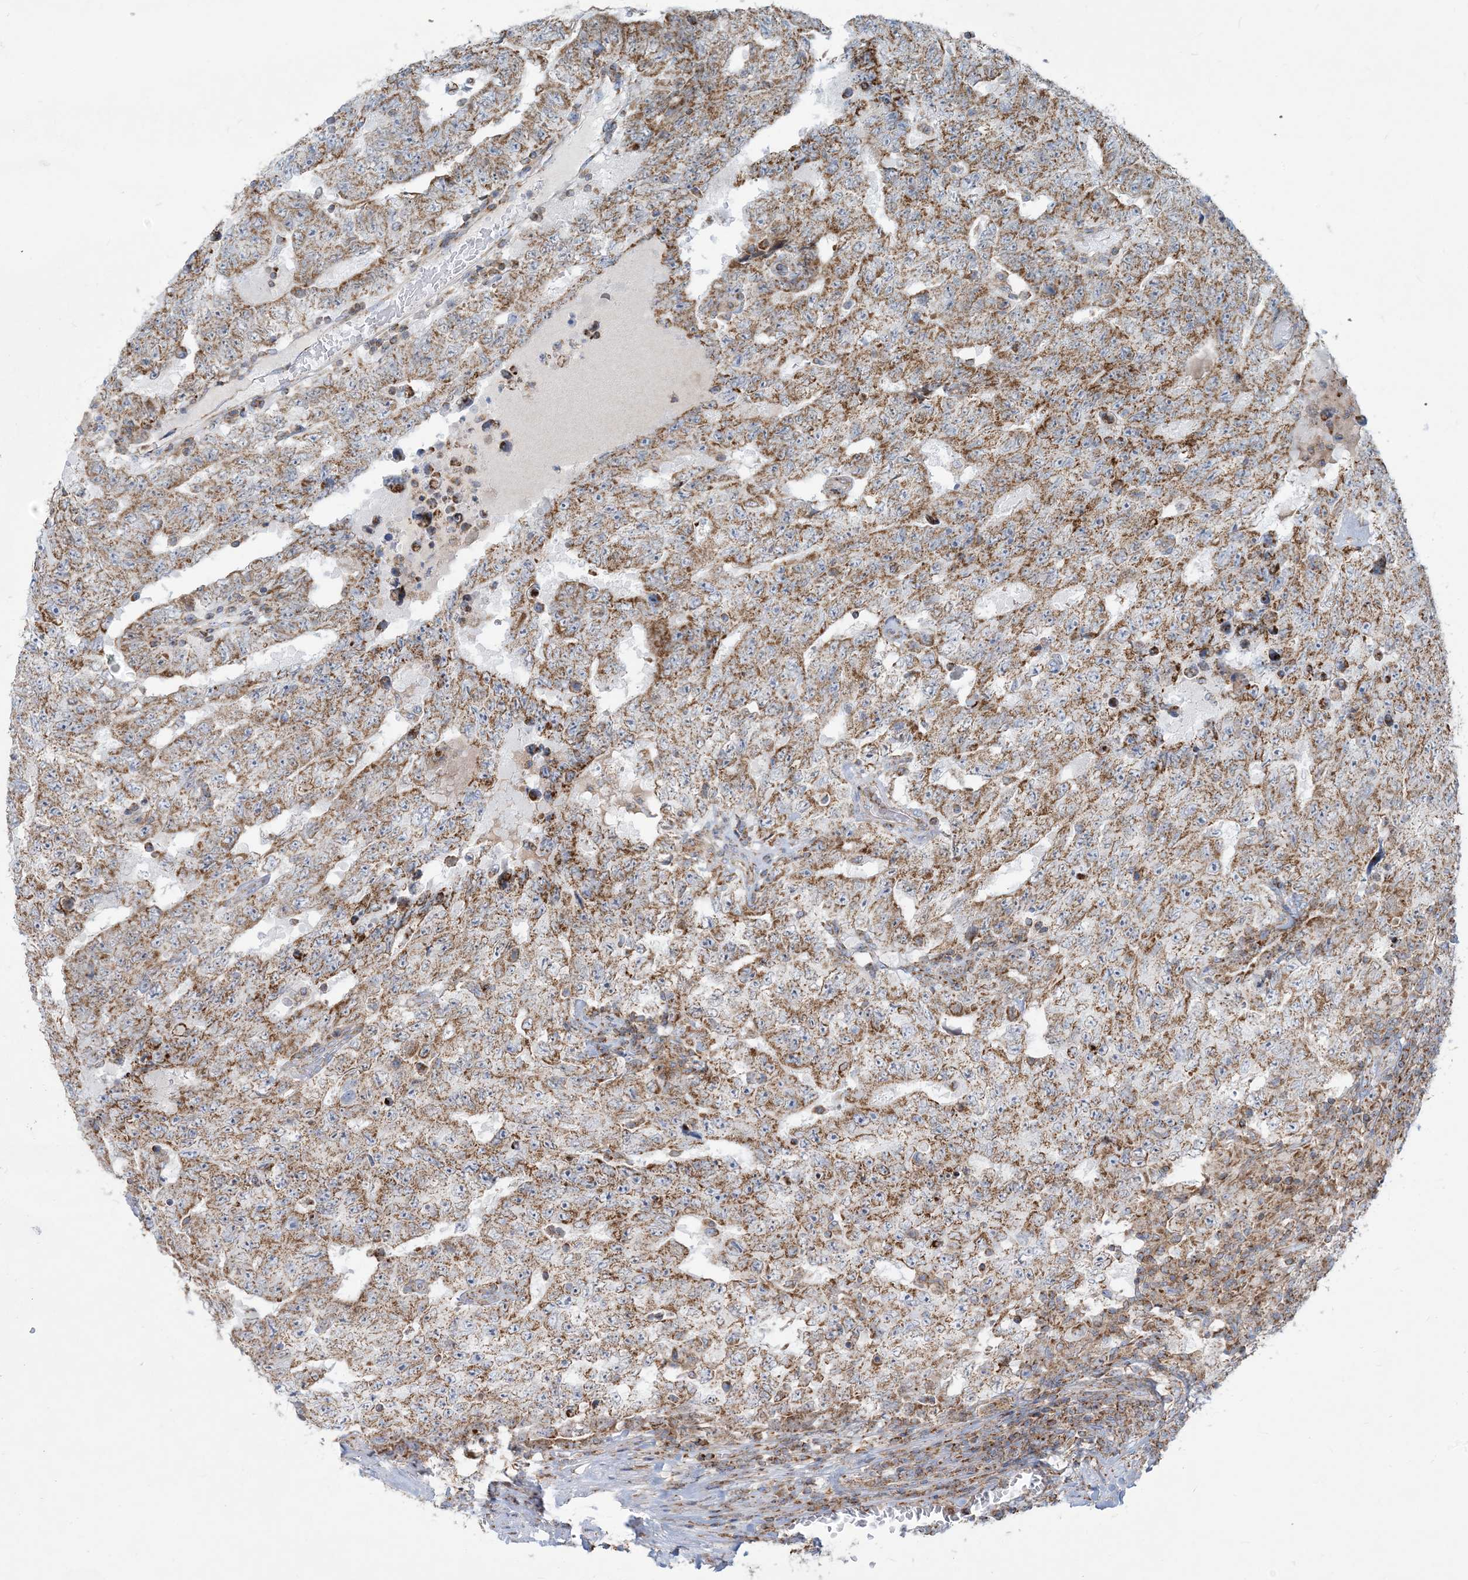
{"staining": {"intensity": "moderate", "quantity": ">75%", "location": "cytoplasmic/membranous"}, "tissue": "testis cancer", "cell_type": "Tumor cells", "image_type": "cancer", "snomed": [{"axis": "morphology", "description": "Carcinoma, Embryonal, NOS"}, {"axis": "topography", "description": "Testis"}], "caption": "Immunohistochemical staining of human testis cancer (embryonal carcinoma) displays moderate cytoplasmic/membranous protein expression in about >75% of tumor cells.", "gene": "BEND4", "patient": {"sex": "male", "age": 26}}